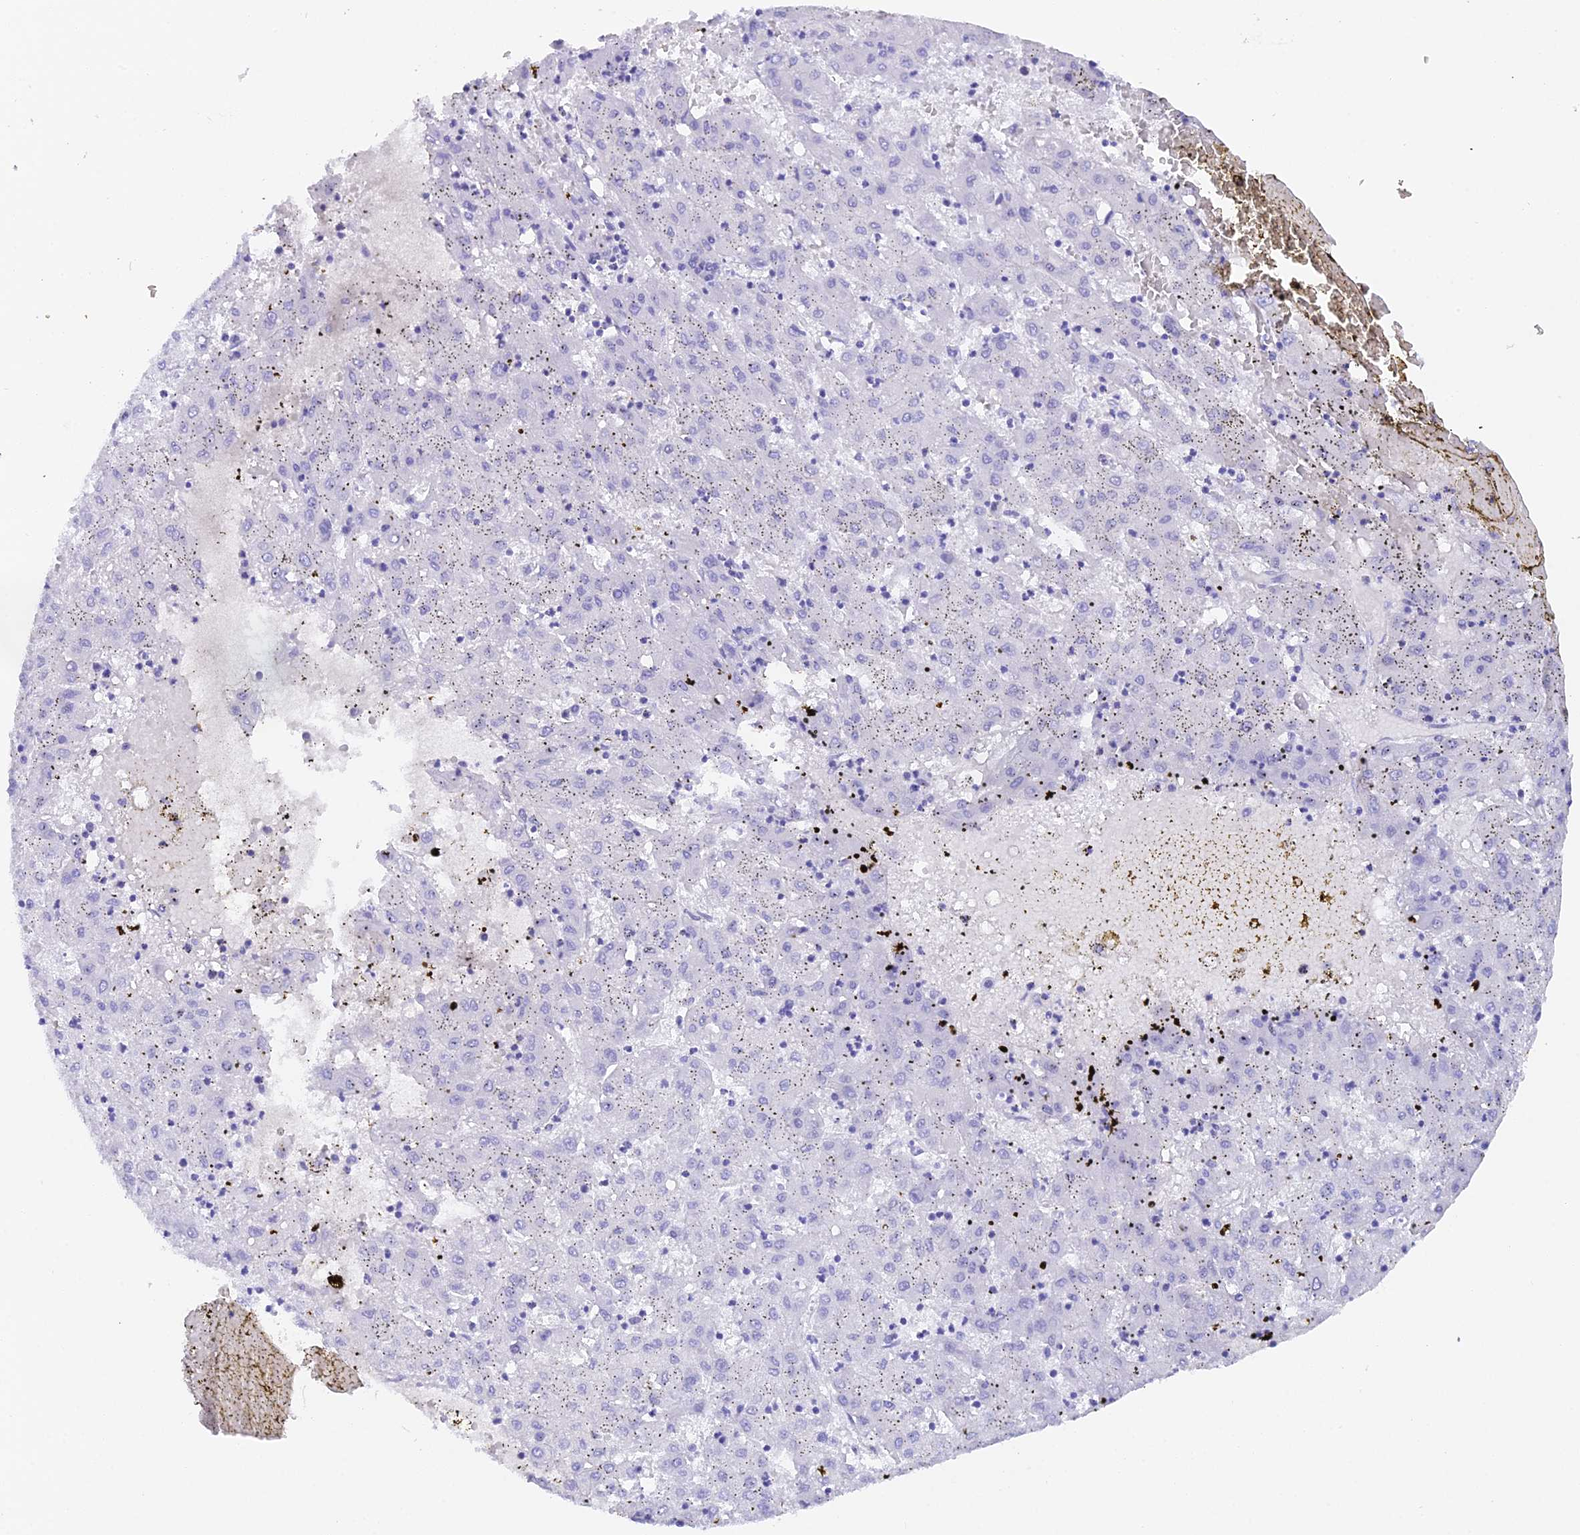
{"staining": {"intensity": "negative", "quantity": "none", "location": "none"}, "tissue": "liver cancer", "cell_type": "Tumor cells", "image_type": "cancer", "snomed": [{"axis": "morphology", "description": "Carcinoma, Hepatocellular, NOS"}, {"axis": "topography", "description": "Liver"}], "caption": "The photomicrograph demonstrates no staining of tumor cells in liver hepatocellular carcinoma.", "gene": "REG1A", "patient": {"sex": "male", "age": 72}}